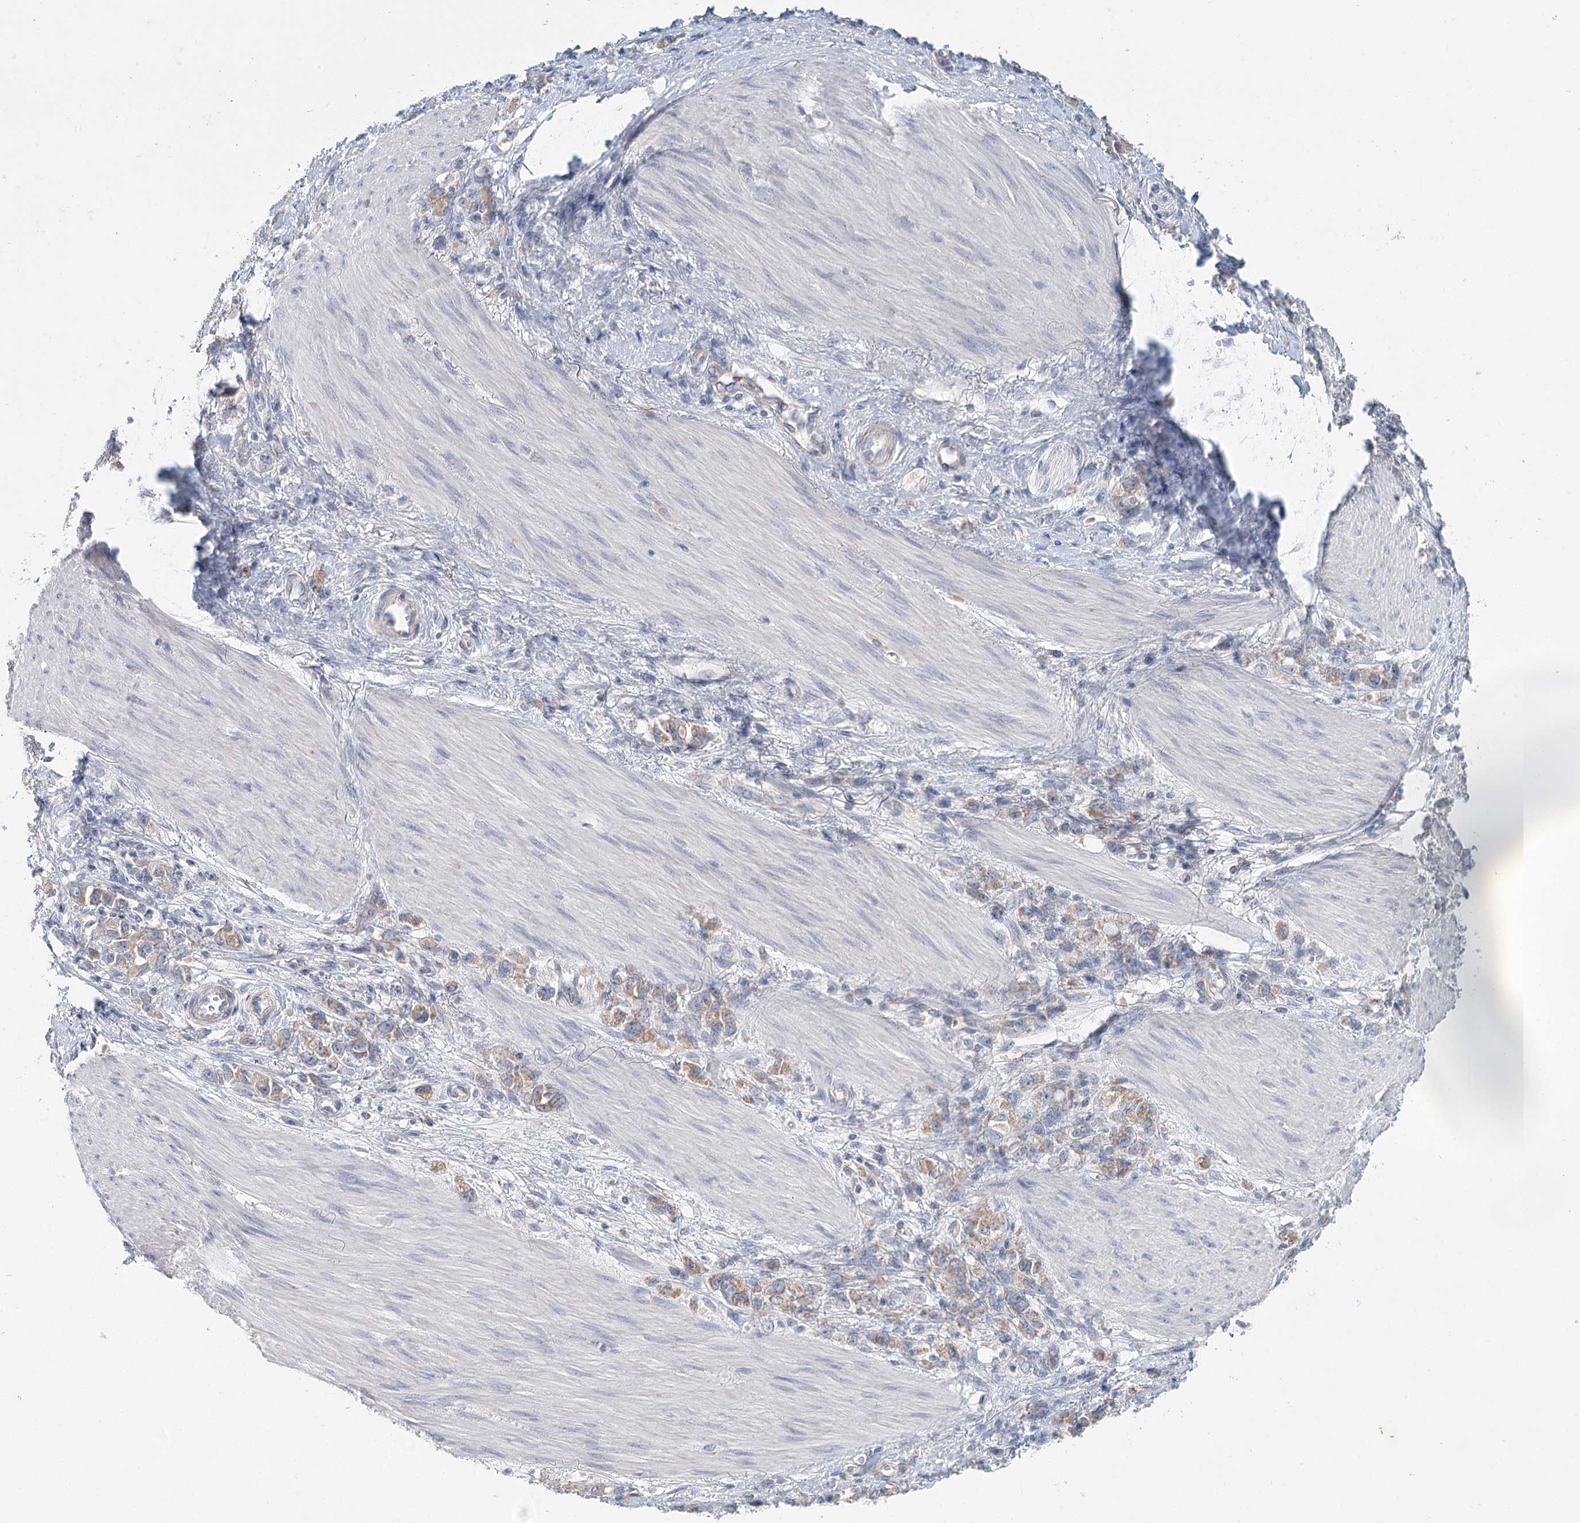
{"staining": {"intensity": "weak", "quantity": "25%-75%", "location": "cytoplasmic/membranous"}, "tissue": "stomach cancer", "cell_type": "Tumor cells", "image_type": "cancer", "snomed": [{"axis": "morphology", "description": "Adenocarcinoma, NOS"}, {"axis": "topography", "description": "Stomach"}], "caption": "Tumor cells reveal low levels of weak cytoplasmic/membranous staining in about 25%-75% of cells in human stomach cancer.", "gene": "ARHGAP44", "patient": {"sex": "female", "age": 76}}